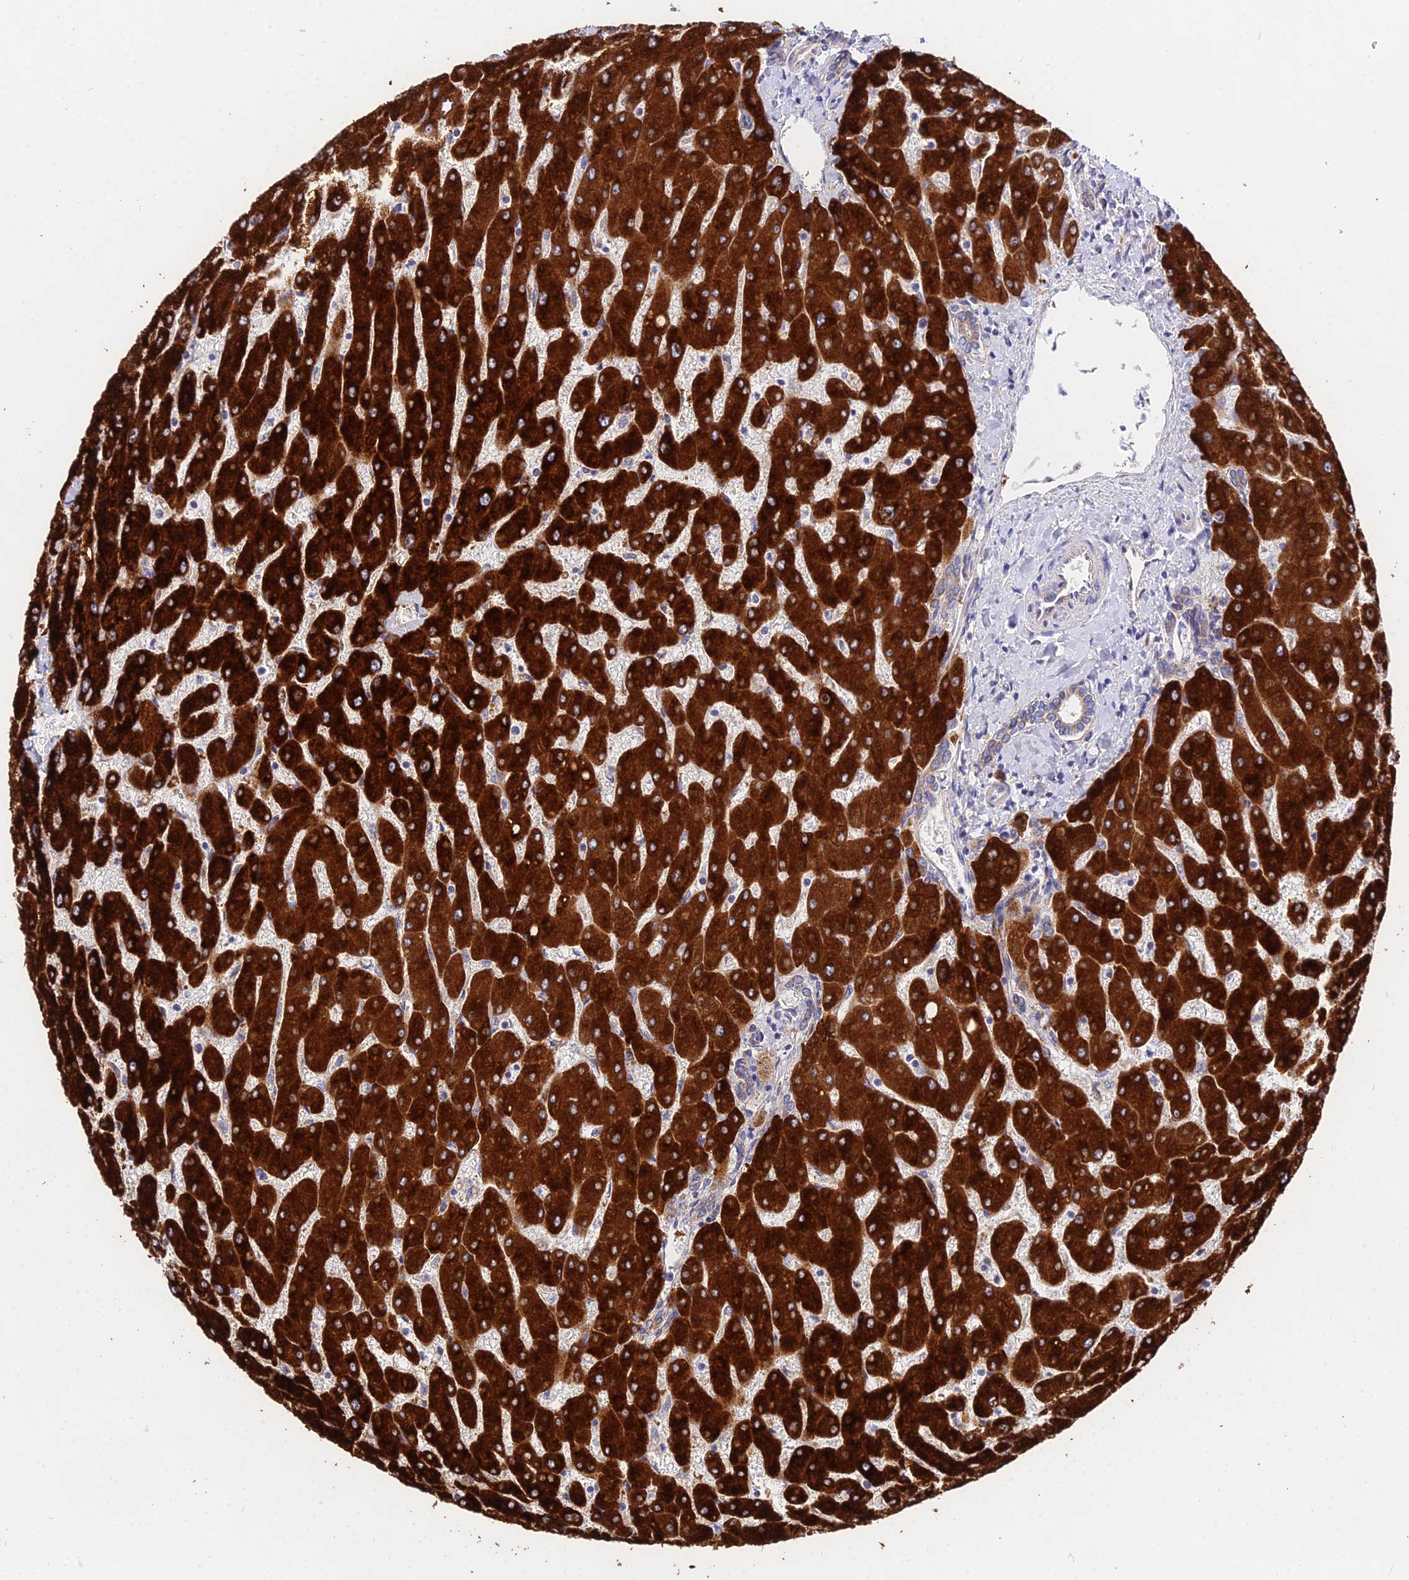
{"staining": {"intensity": "negative", "quantity": "none", "location": "none"}, "tissue": "liver", "cell_type": "Cholangiocytes", "image_type": "normal", "snomed": [{"axis": "morphology", "description": "Normal tissue, NOS"}, {"axis": "topography", "description": "Liver"}], "caption": "Cholangiocytes show no significant protein expression in benign liver.", "gene": "PPP2R2A", "patient": {"sex": "male", "age": 55}}